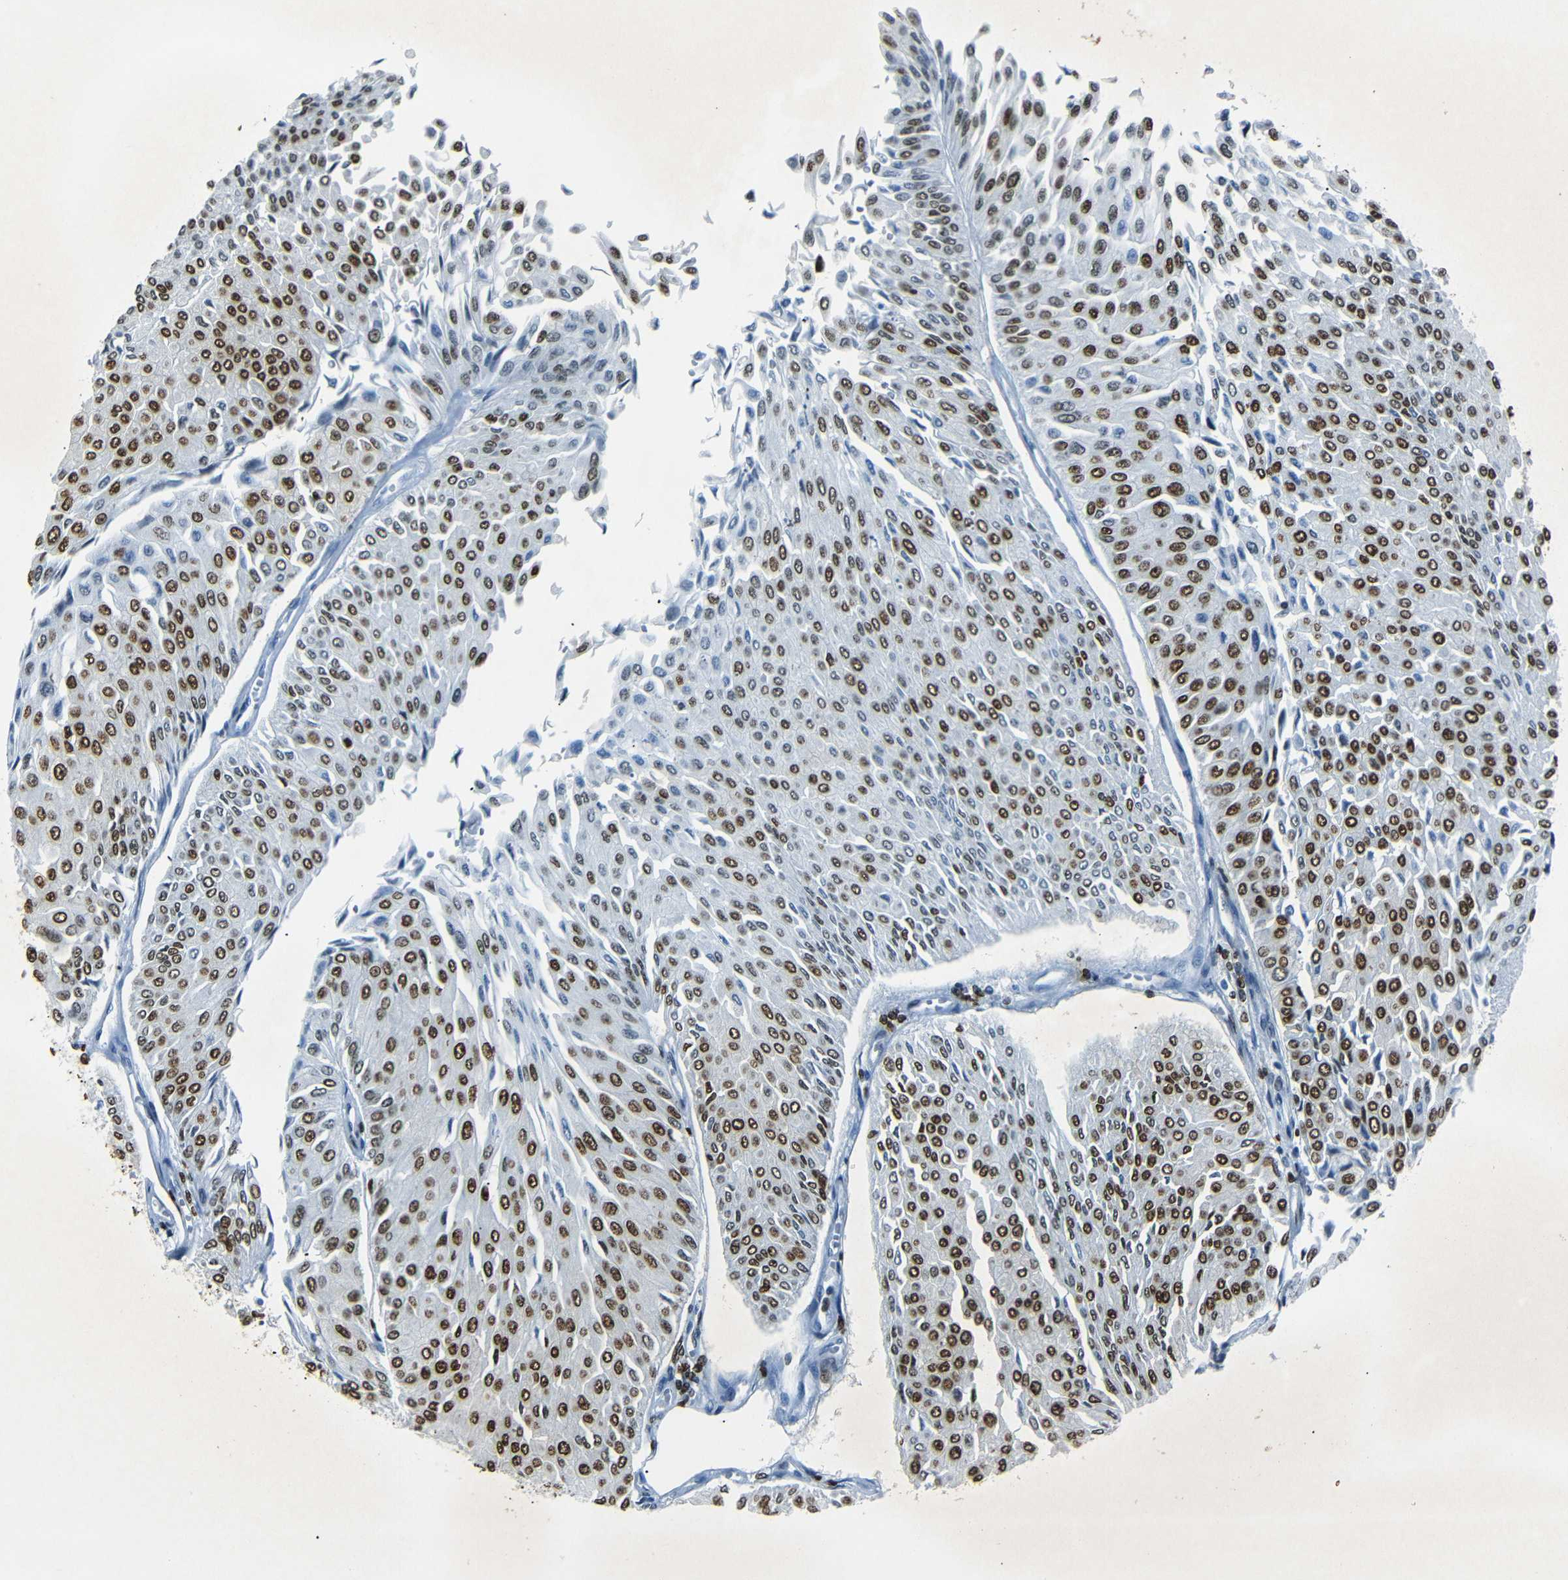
{"staining": {"intensity": "strong", "quantity": "25%-75%", "location": "nuclear"}, "tissue": "urothelial cancer", "cell_type": "Tumor cells", "image_type": "cancer", "snomed": [{"axis": "morphology", "description": "Urothelial carcinoma, Low grade"}, {"axis": "topography", "description": "Urinary bladder"}], "caption": "Protein expression analysis of human low-grade urothelial carcinoma reveals strong nuclear positivity in approximately 25%-75% of tumor cells.", "gene": "HMGN1", "patient": {"sex": "male", "age": 67}}